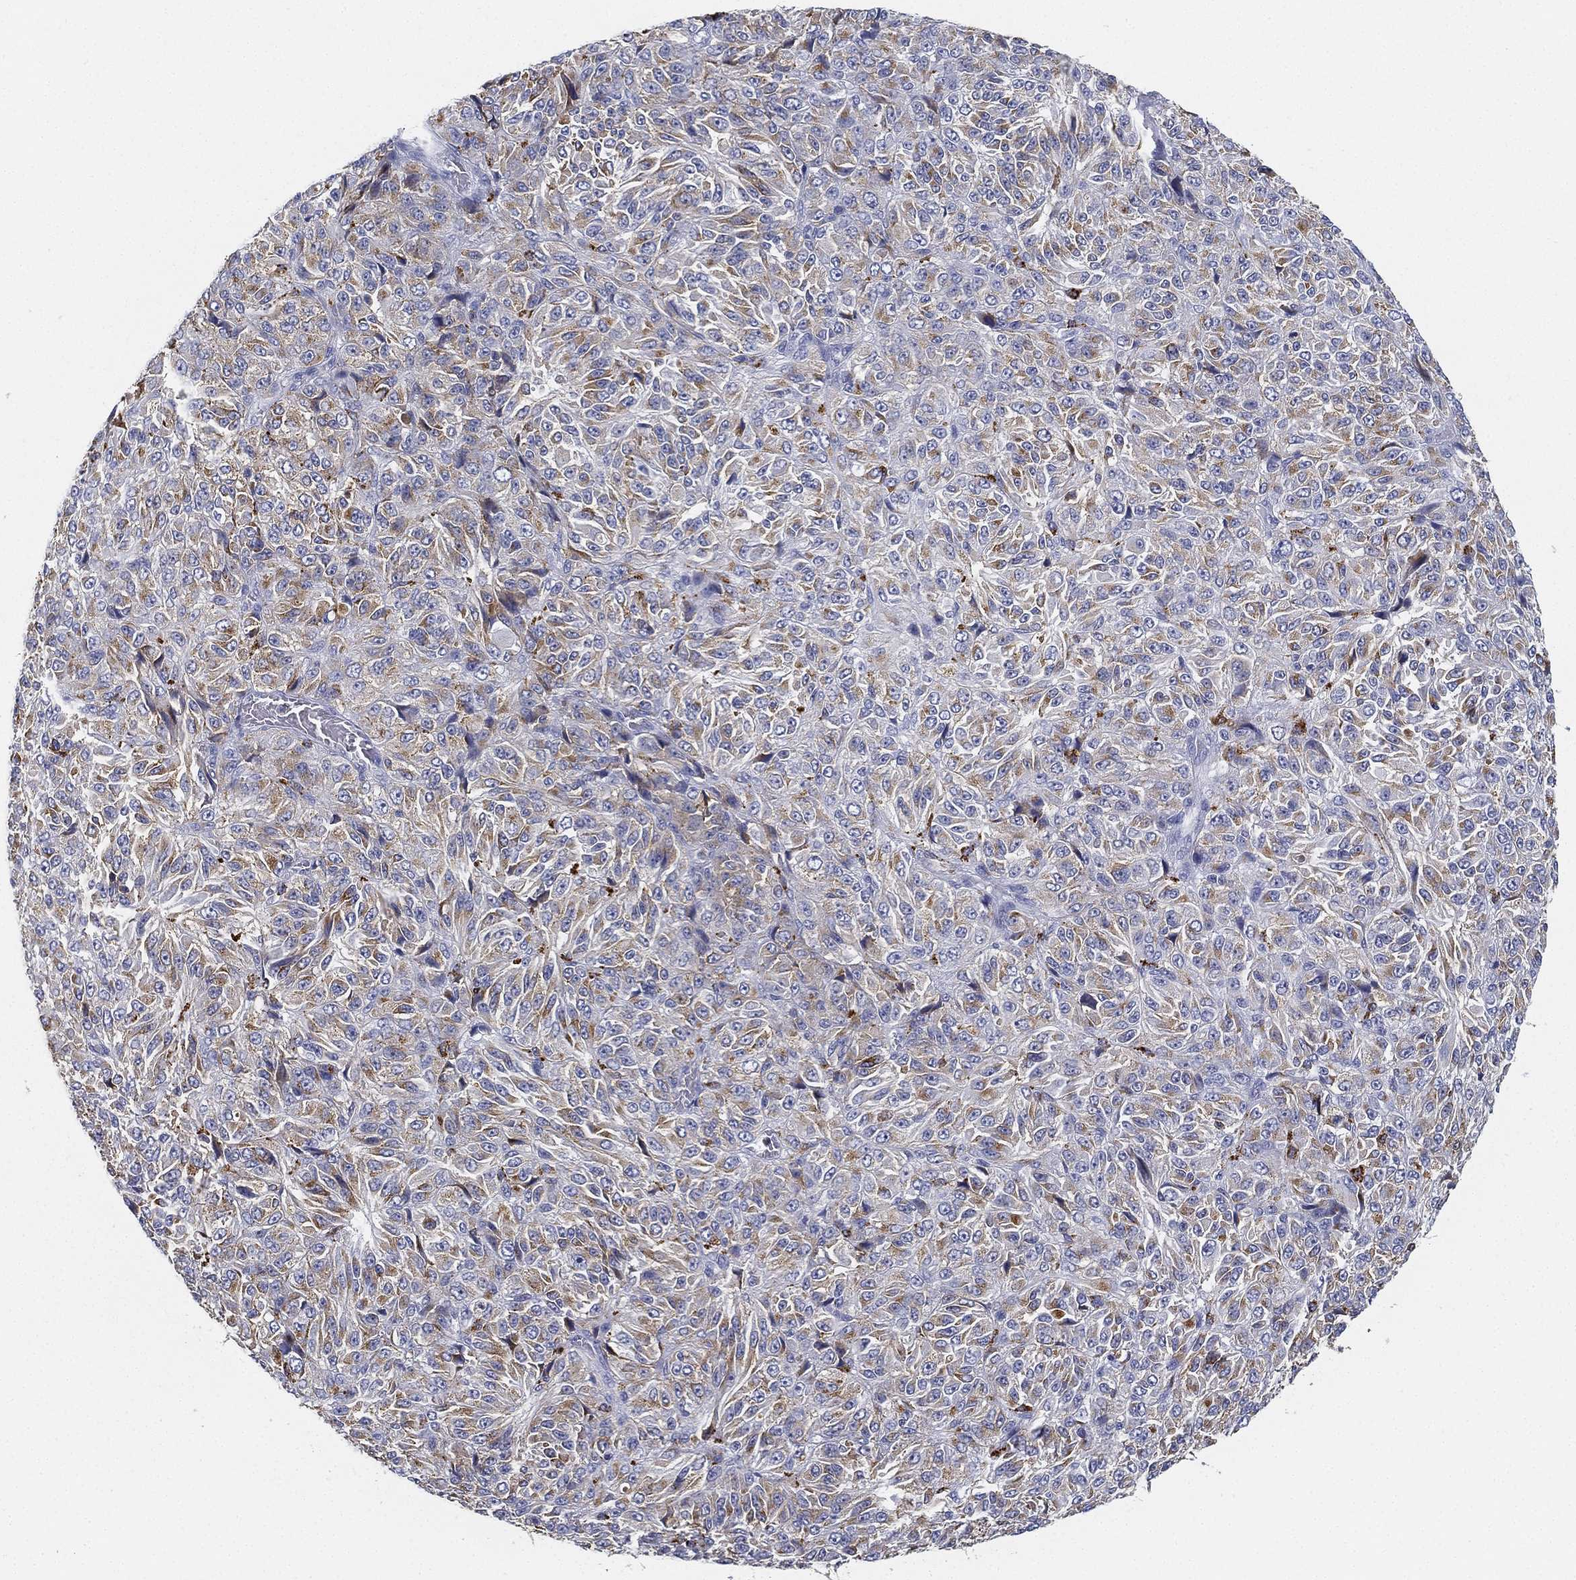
{"staining": {"intensity": "moderate", "quantity": "<25%", "location": "cytoplasmic/membranous"}, "tissue": "melanoma", "cell_type": "Tumor cells", "image_type": "cancer", "snomed": [{"axis": "morphology", "description": "Malignant melanoma, Metastatic site"}, {"axis": "topography", "description": "Brain"}], "caption": "There is low levels of moderate cytoplasmic/membranous positivity in tumor cells of malignant melanoma (metastatic site), as demonstrated by immunohistochemical staining (brown color).", "gene": "NPC2", "patient": {"sex": "female", "age": 56}}